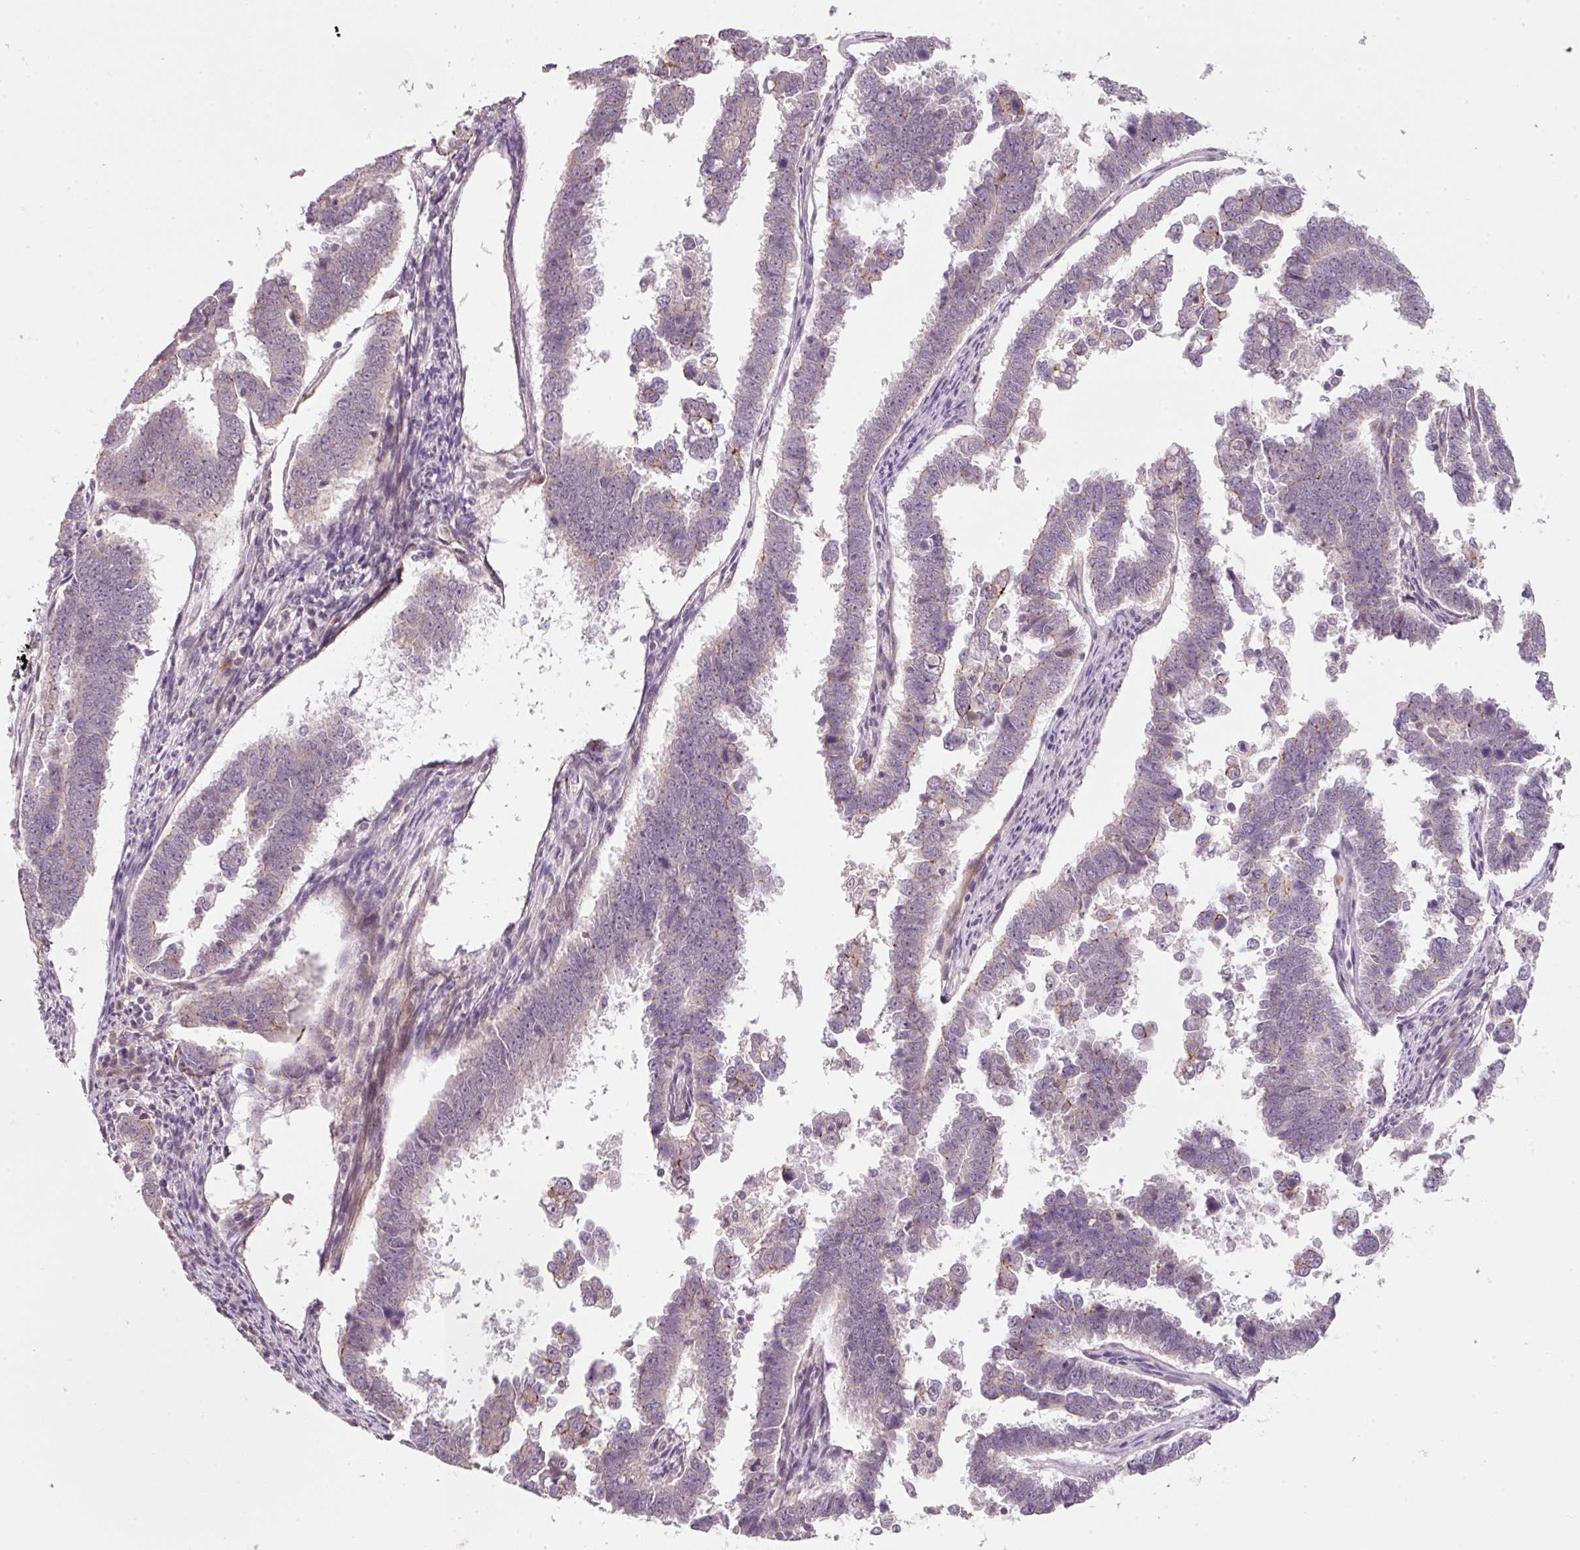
{"staining": {"intensity": "moderate", "quantity": "<25%", "location": "cytoplasmic/membranous"}, "tissue": "endometrial cancer", "cell_type": "Tumor cells", "image_type": "cancer", "snomed": [{"axis": "morphology", "description": "Adenocarcinoma, NOS"}, {"axis": "topography", "description": "Endometrium"}], "caption": "A brown stain shows moderate cytoplasmic/membranous staining of a protein in endometrial cancer tumor cells.", "gene": "TIRAP", "patient": {"sex": "female", "age": 75}}